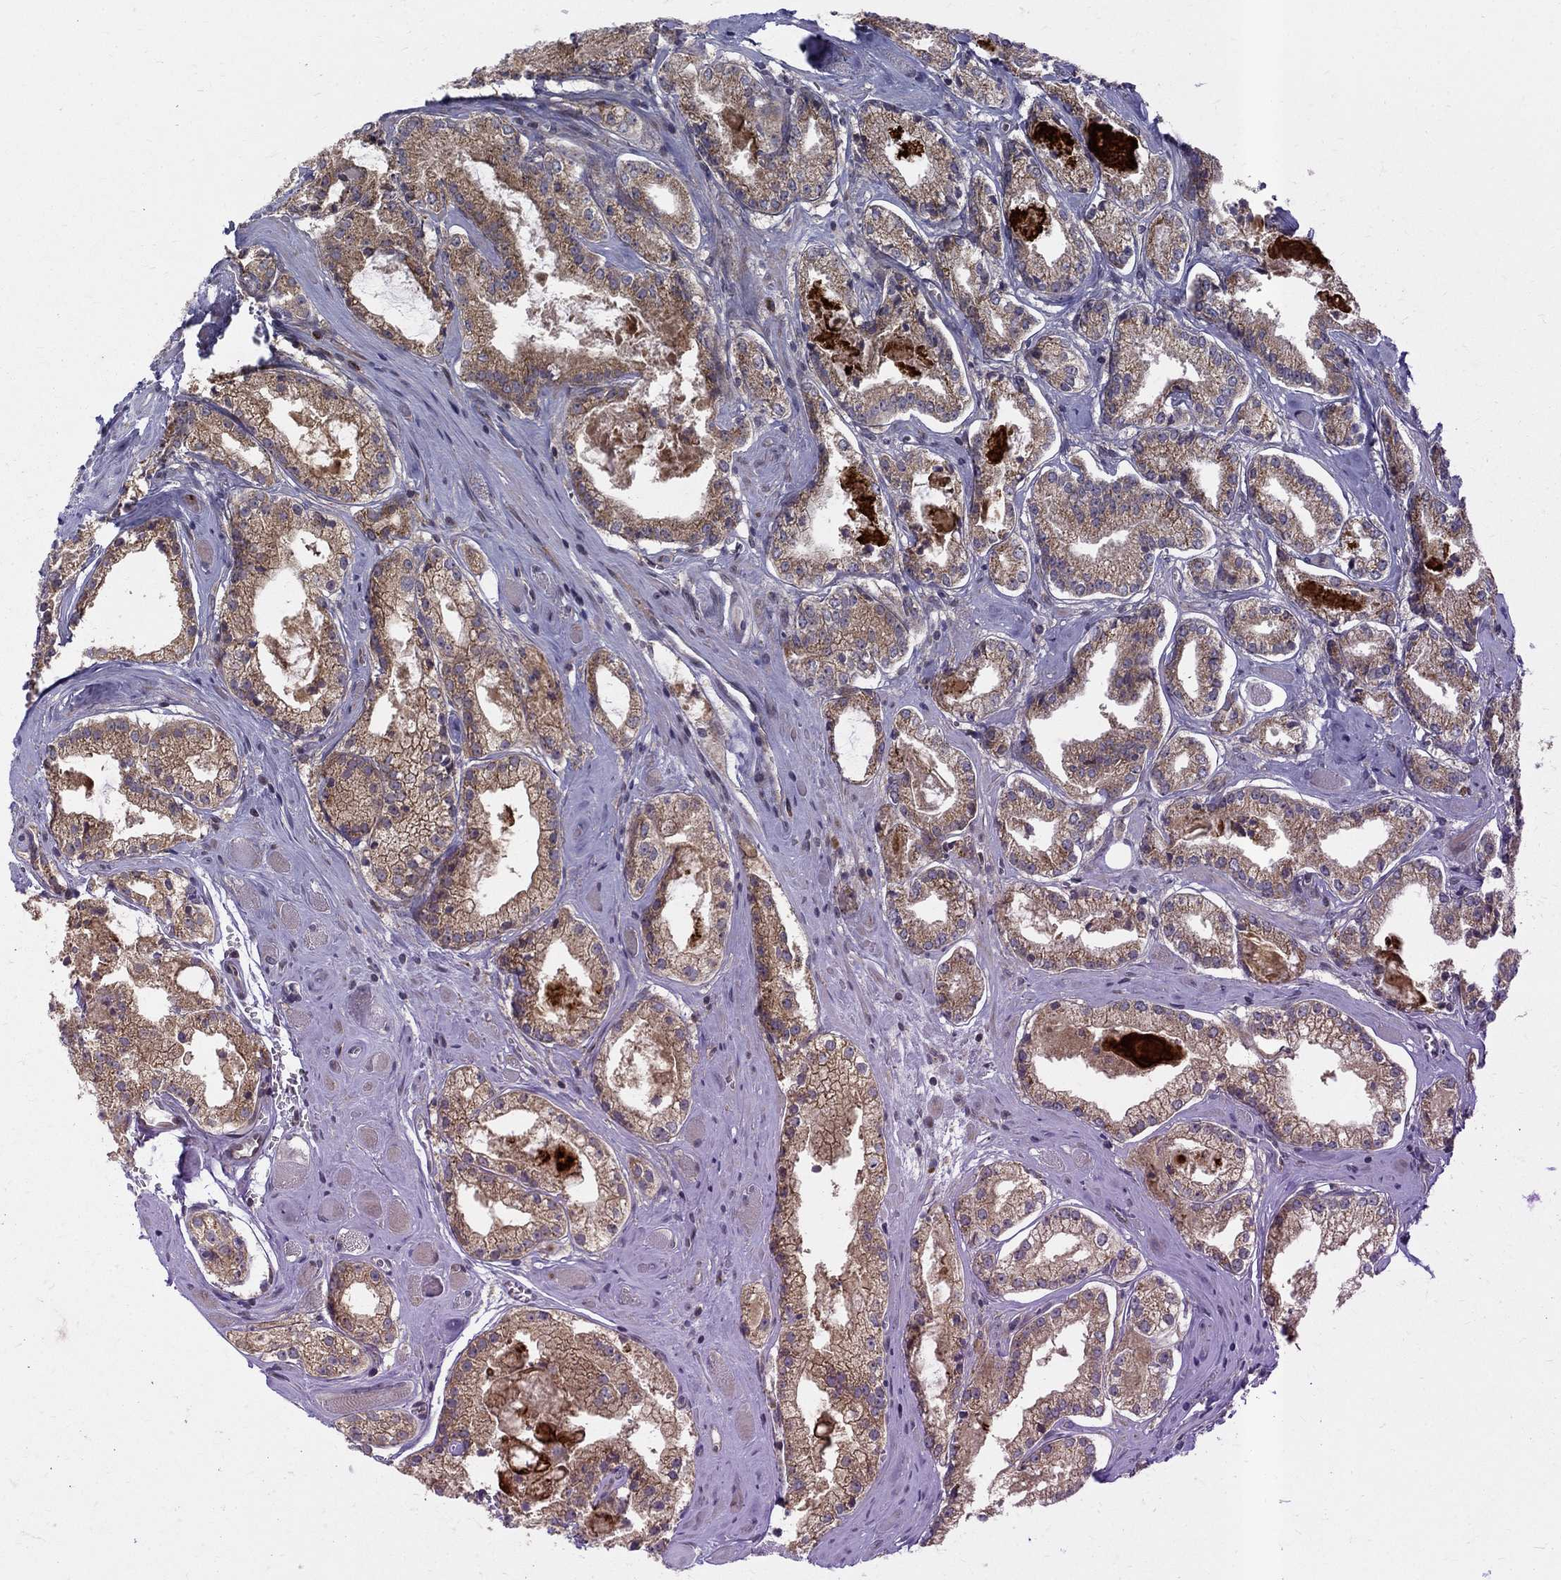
{"staining": {"intensity": "moderate", "quantity": "25%-75%", "location": "cytoplasmic/membranous"}, "tissue": "prostate cancer", "cell_type": "Tumor cells", "image_type": "cancer", "snomed": [{"axis": "morphology", "description": "Adenocarcinoma, NOS"}, {"axis": "topography", "description": "Prostate"}], "caption": "Prostate adenocarcinoma tissue shows moderate cytoplasmic/membranous staining in about 25%-75% of tumor cells", "gene": "WDR19", "patient": {"sex": "male", "age": 72}}